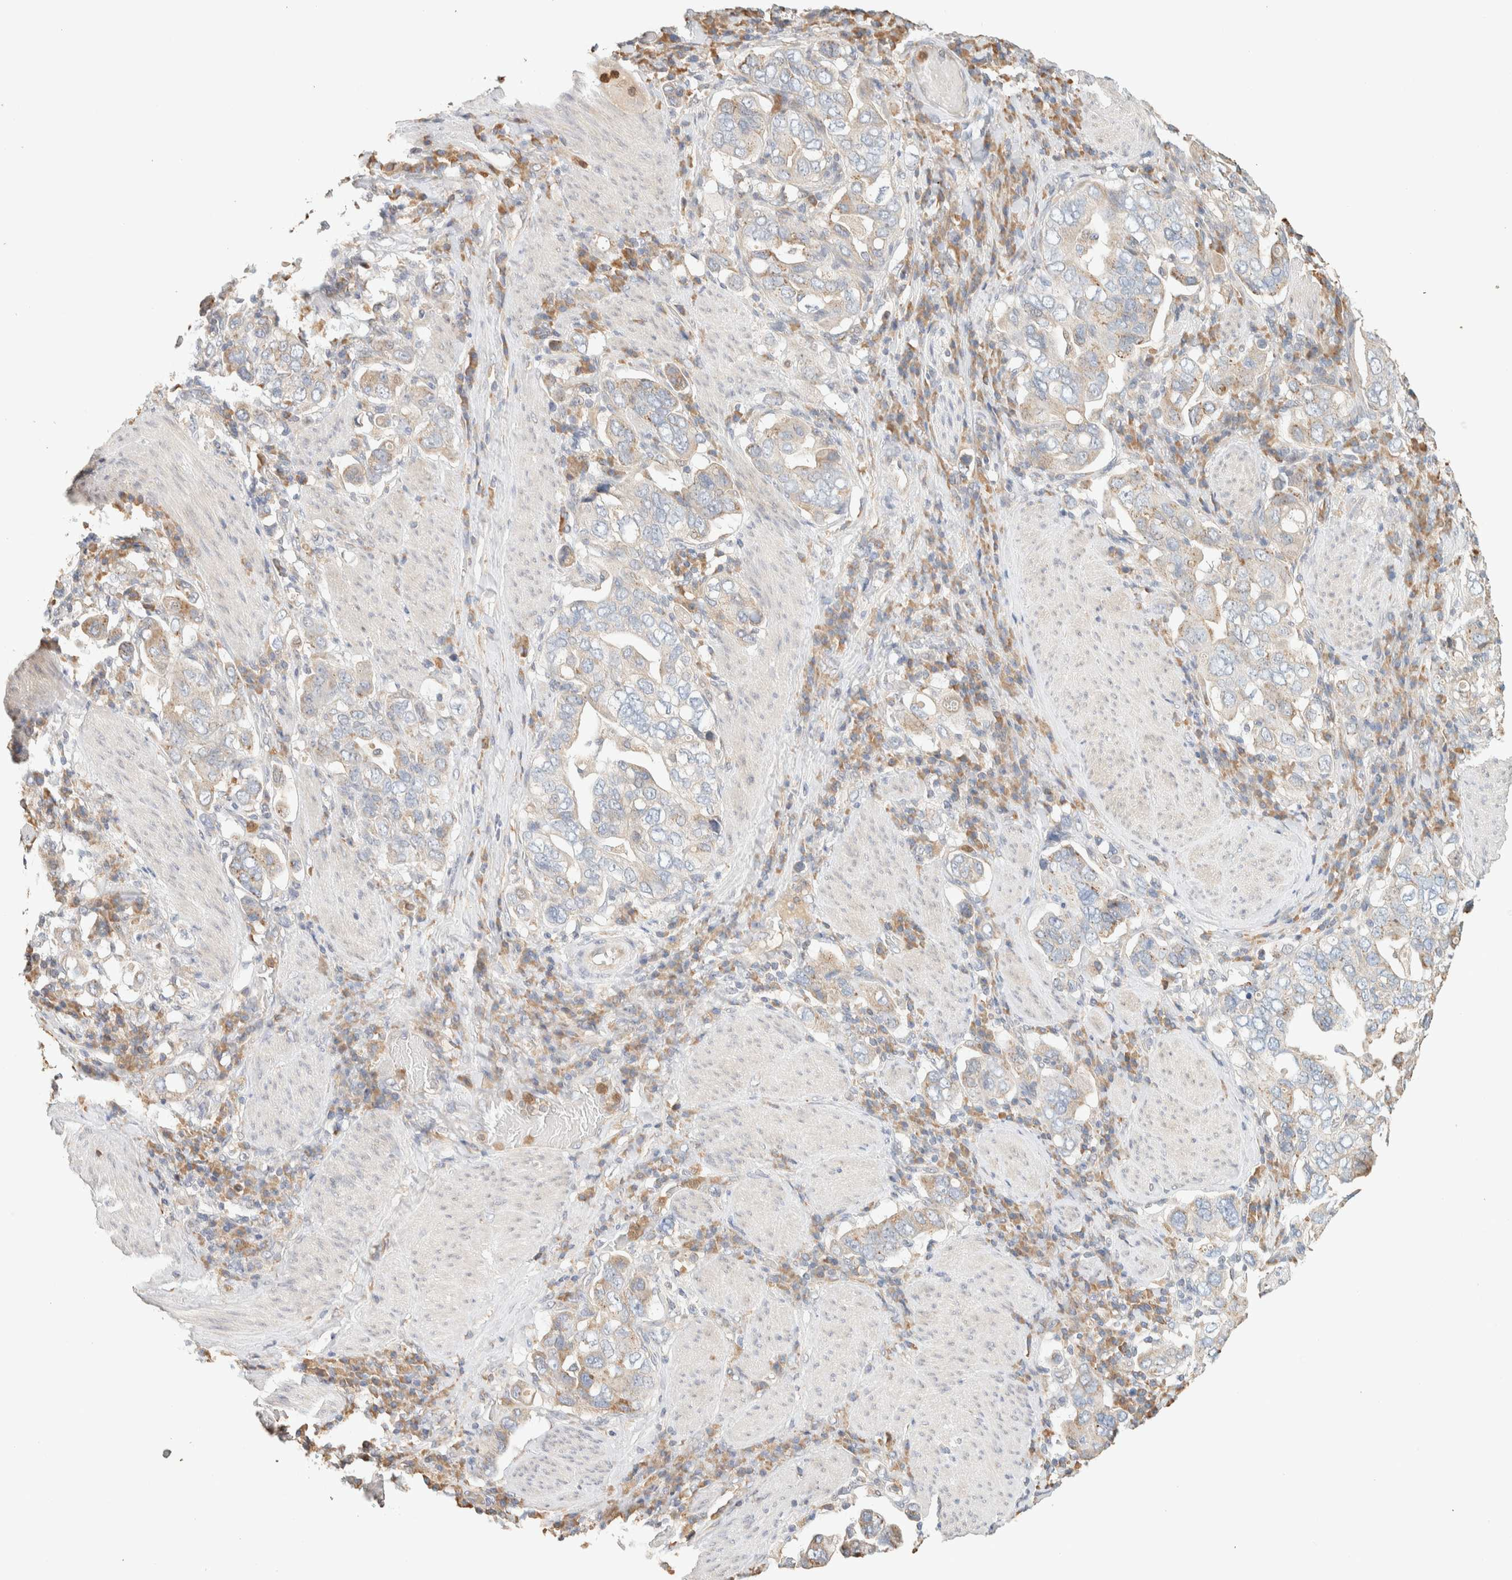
{"staining": {"intensity": "weak", "quantity": "25%-75%", "location": "cytoplasmic/membranous"}, "tissue": "stomach cancer", "cell_type": "Tumor cells", "image_type": "cancer", "snomed": [{"axis": "morphology", "description": "Adenocarcinoma, NOS"}, {"axis": "topography", "description": "Stomach, upper"}], "caption": "Immunohistochemical staining of stomach cancer shows weak cytoplasmic/membranous protein positivity in about 25%-75% of tumor cells.", "gene": "TTC3", "patient": {"sex": "male", "age": 62}}